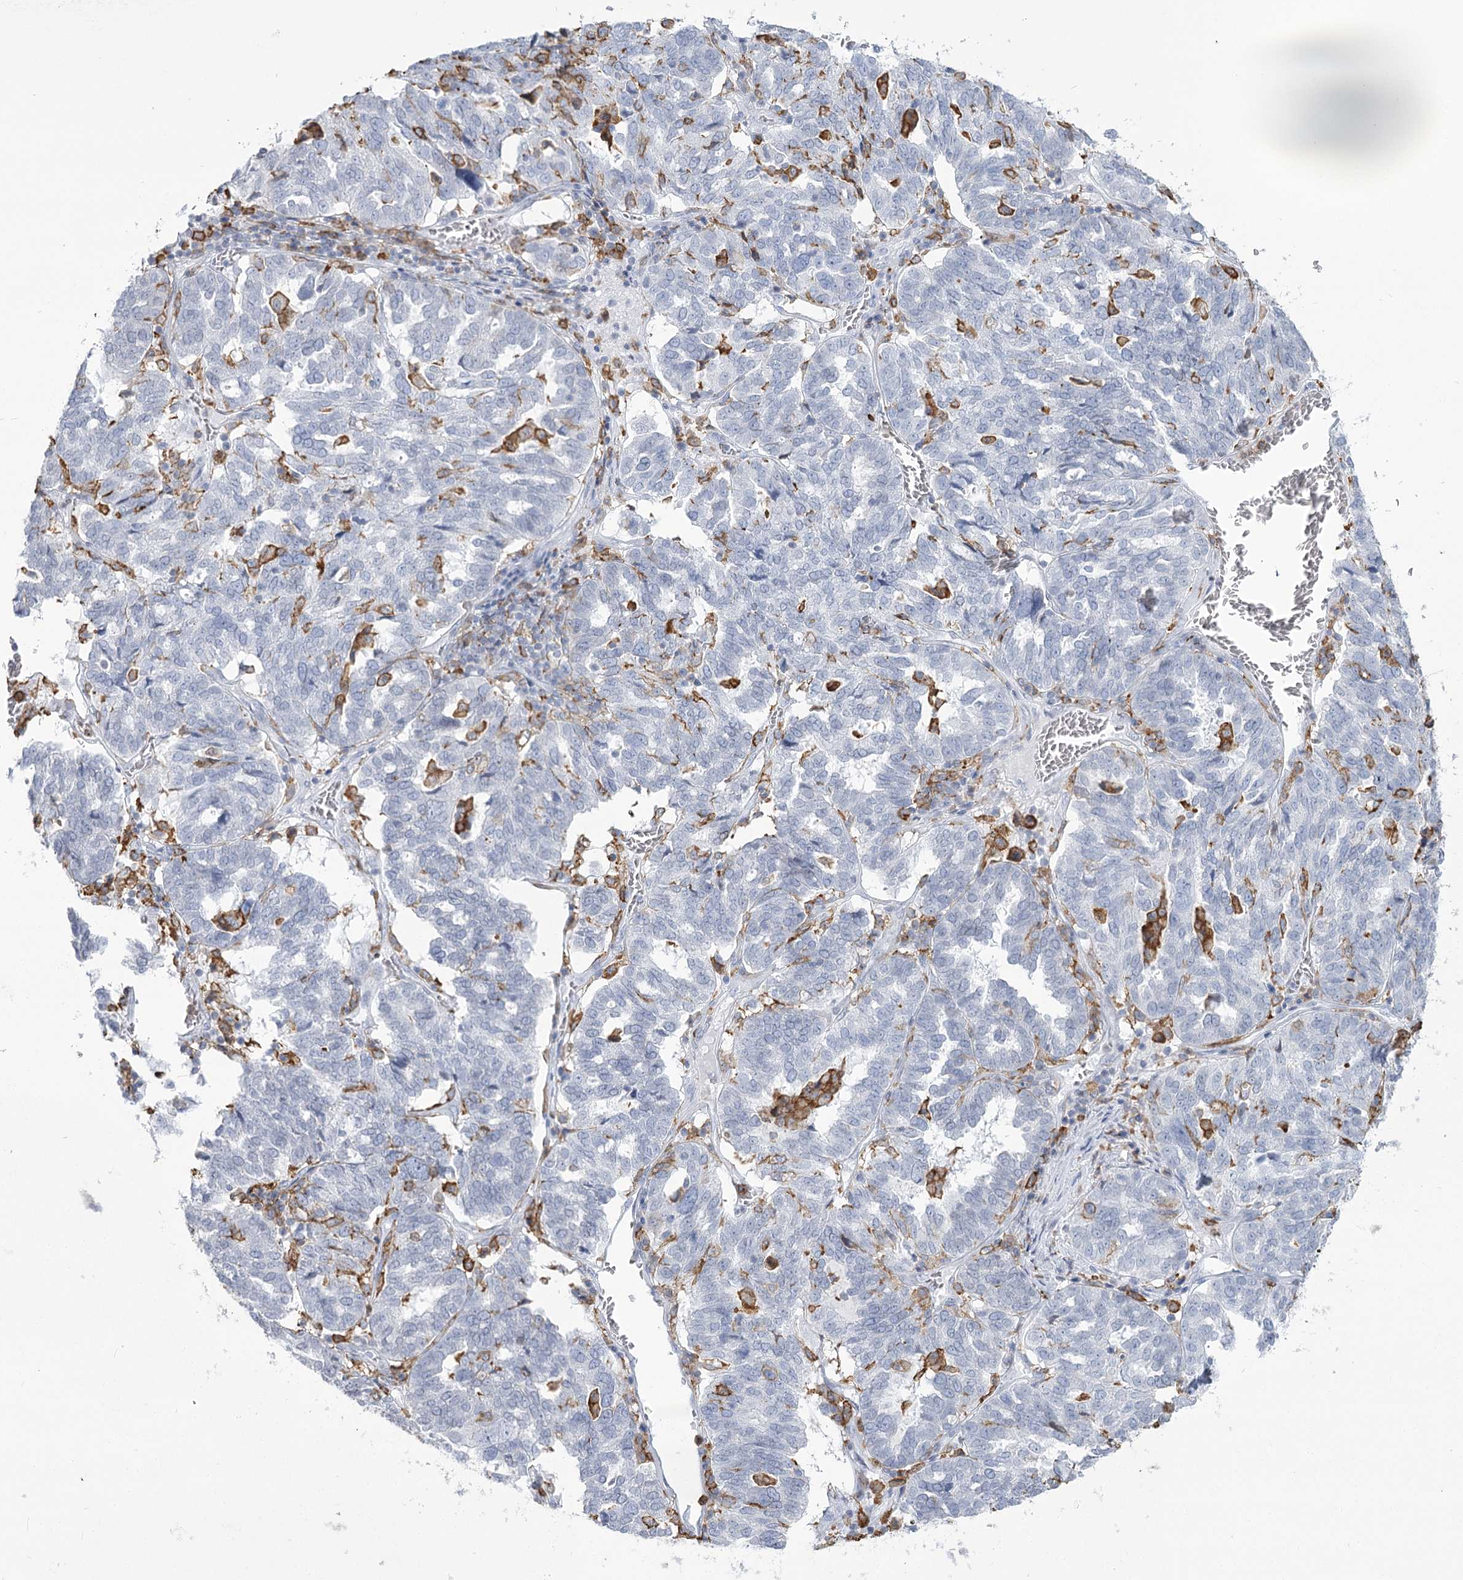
{"staining": {"intensity": "negative", "quantity": "none", "location": "none"}, "tissue": "ovarian cancer", "cell_type": "Tumor cells", "image_type": "cancer", "snomed": [{"axis": "morphology", "description": "Cystadenocarcinoma, serous, NOS"}, {"axis": "topography", "description": "Ovary"}], "caption": "IHC photomicrograph of neoplastic tissue: serous cystadenocarcinoma (ovarian) stained with DAB reveals no significant protein expression in tumor cells.", "gene": "C11orf1", "patient": {"sex": "female", "age": 59}}